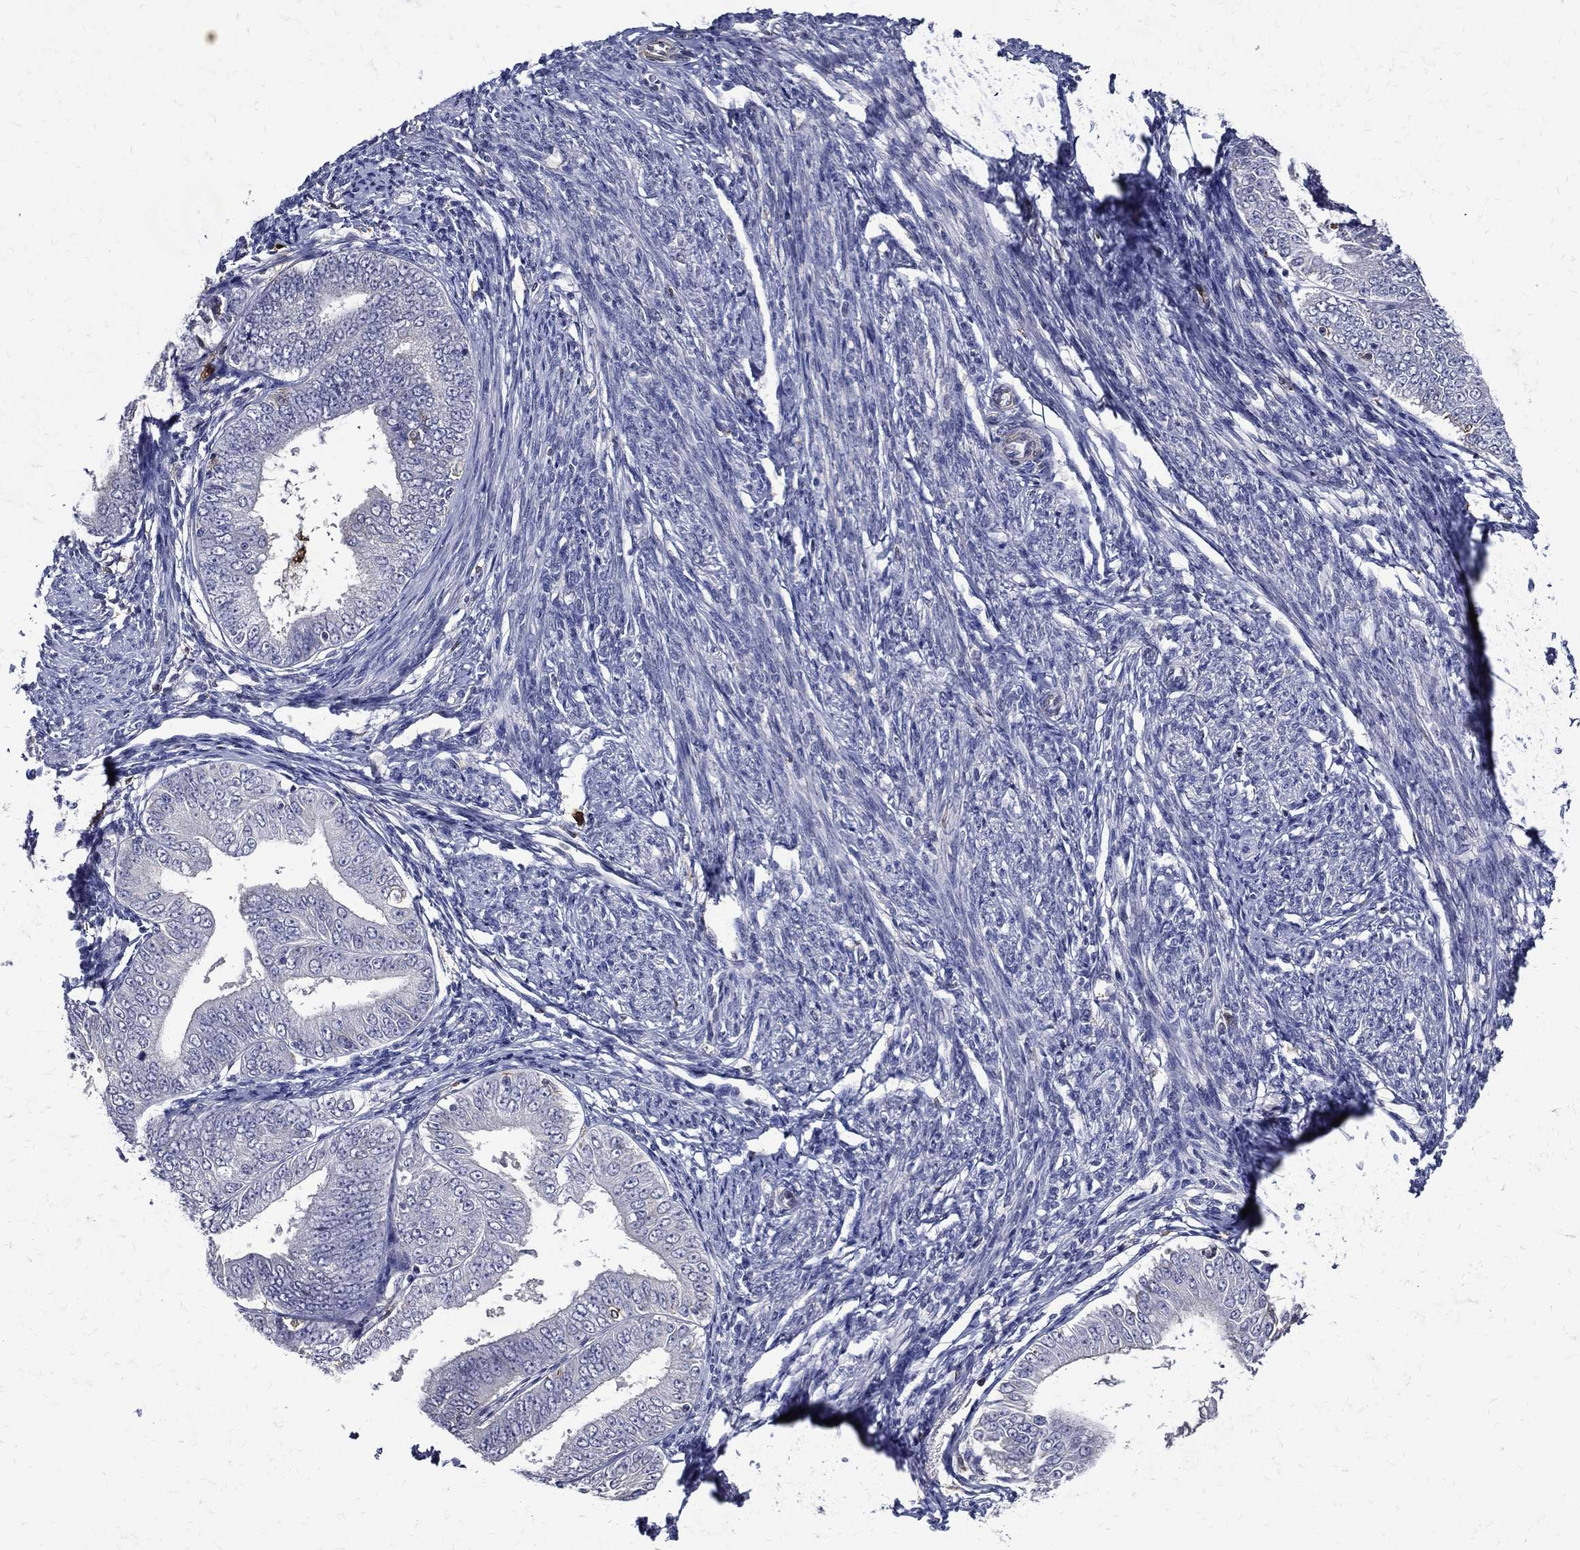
{"staining": {"intensity": "negative", "quantity": "none", "location": "none"}, "tissue": "endometrial cancer", "cell_type": "Tumor cells", "image_type": "cancer", "snomed": [{"axis": "morphology", "description": "Adenocarcinoma, NOS"}, {"axis": "topography", "description": "Endometrium"}], "caption": "Tumor cells show no significant protein expression in endometrial cancer (adenocarcinoma).", "gene": "GPR171", "patient": {"sex": "female", "age": 63}}